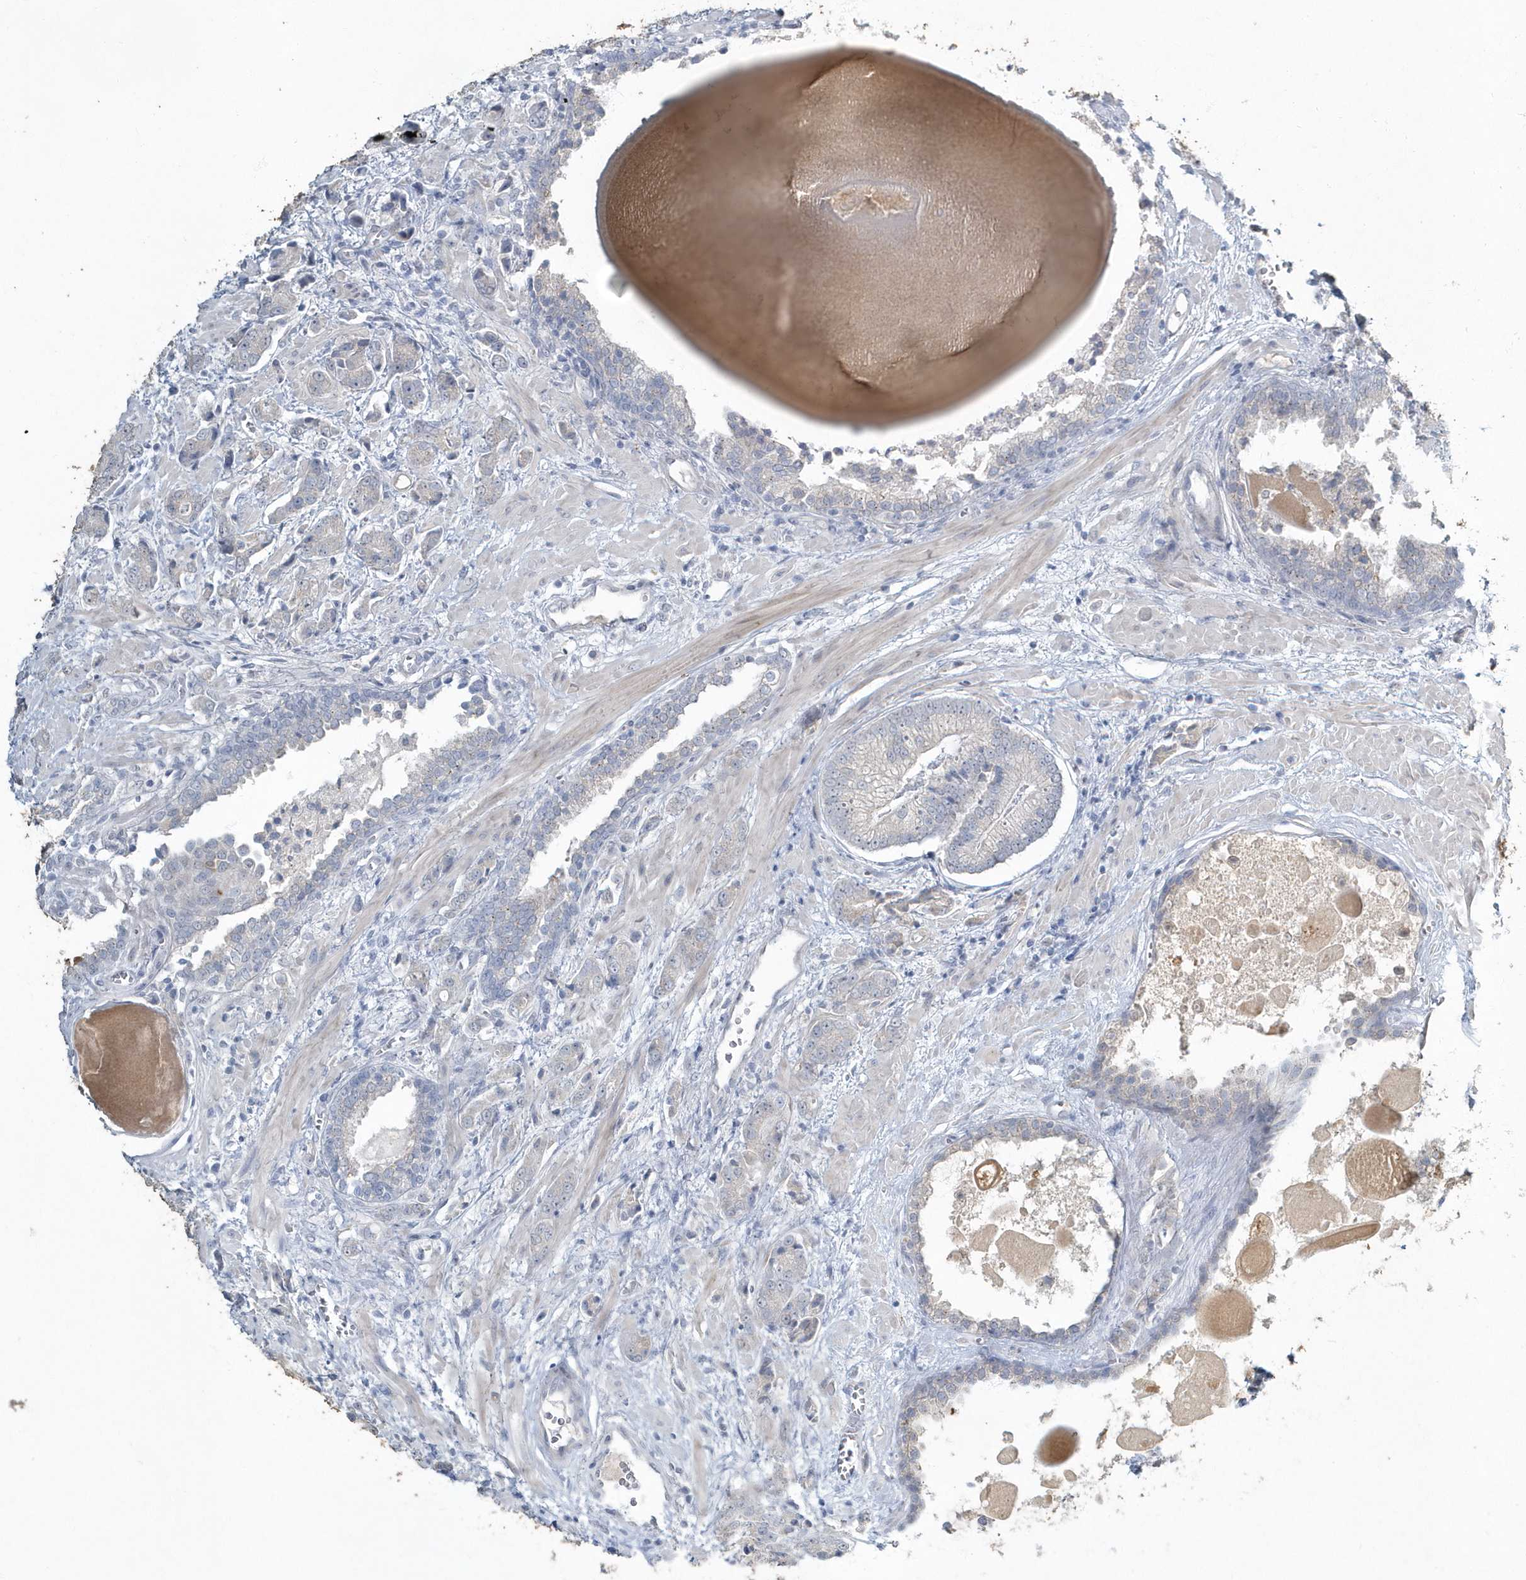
{"staining": {"intensity": "negative", "quantity": "none", "location": "none"}, "tissue": "prostate cancer", "cell_type": "Tumor cells", "image_type": "cancer", "snomed": [{"axis": "morphology", "description": "Adenocarcinoma, High grade"}, {"axis": "topography", "description": "Prostate"}], "caption": "DAB immunohistochemical staining of human adenocarcinoma (high-grade) (prostate) exhibits no significant positivity in tumor cells.", "gene": "MYOT", "patient": {"sex": "male", "age": 57}}